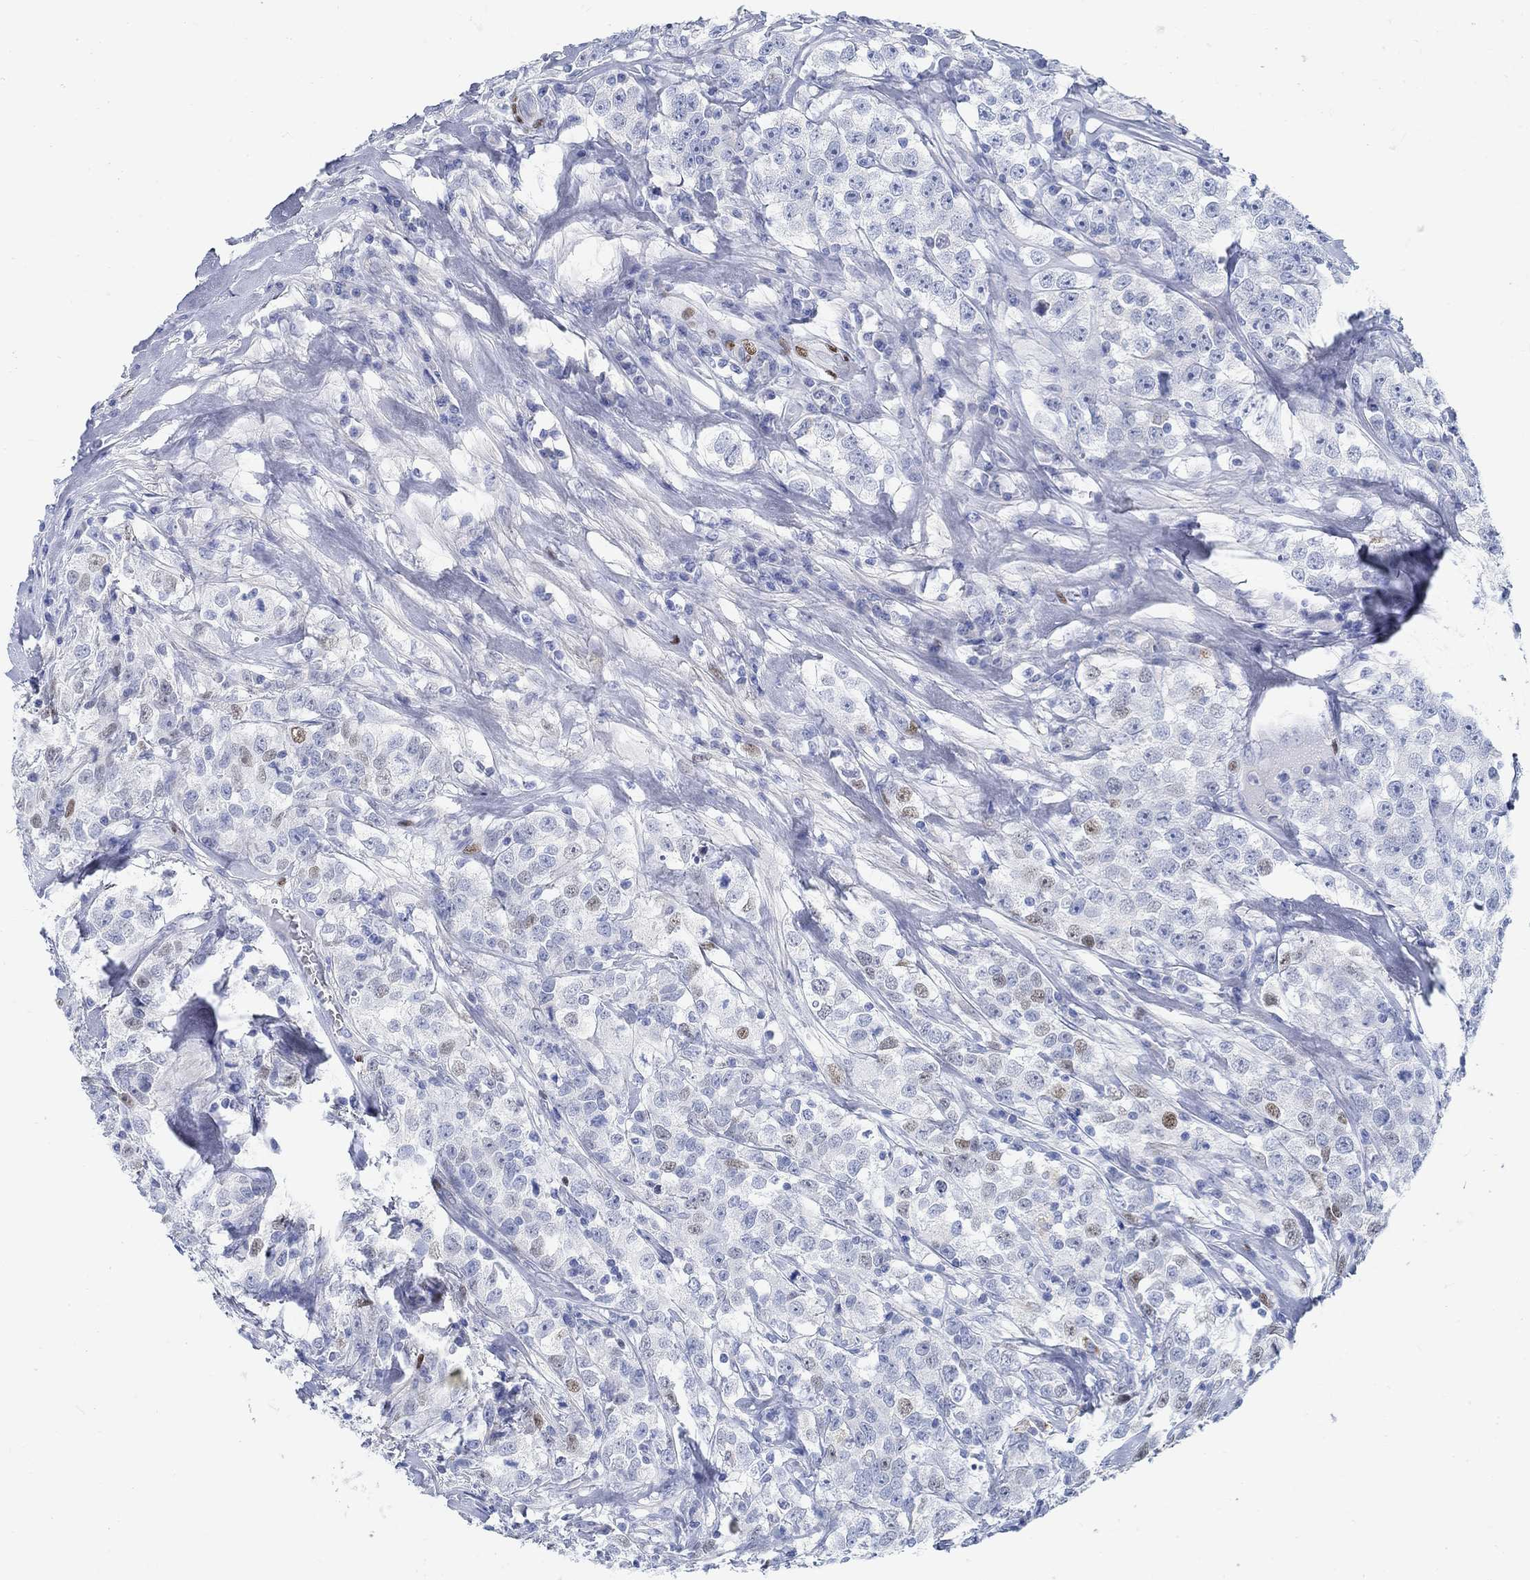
{"staining": {"intensity": "moderate", "quantity": "<25%", "location": "nuclear"}, "tissue": "testis cancer", "cell_type": "Tumor cells", "image_type": "cancer", "snomed": [{"axis": "morphology", "description": "Seminoma, NOS"}, {"axis": "topography", "description": "Testis"}], "caption": "Approximately <25% of tumor cells in human testis cancer (seminoma) display moderate nuclear protein positivity as visualized by brown immunohistochemical staining.", "gene": "RBM20", "patient": {"sex": "male", "age": 59}}